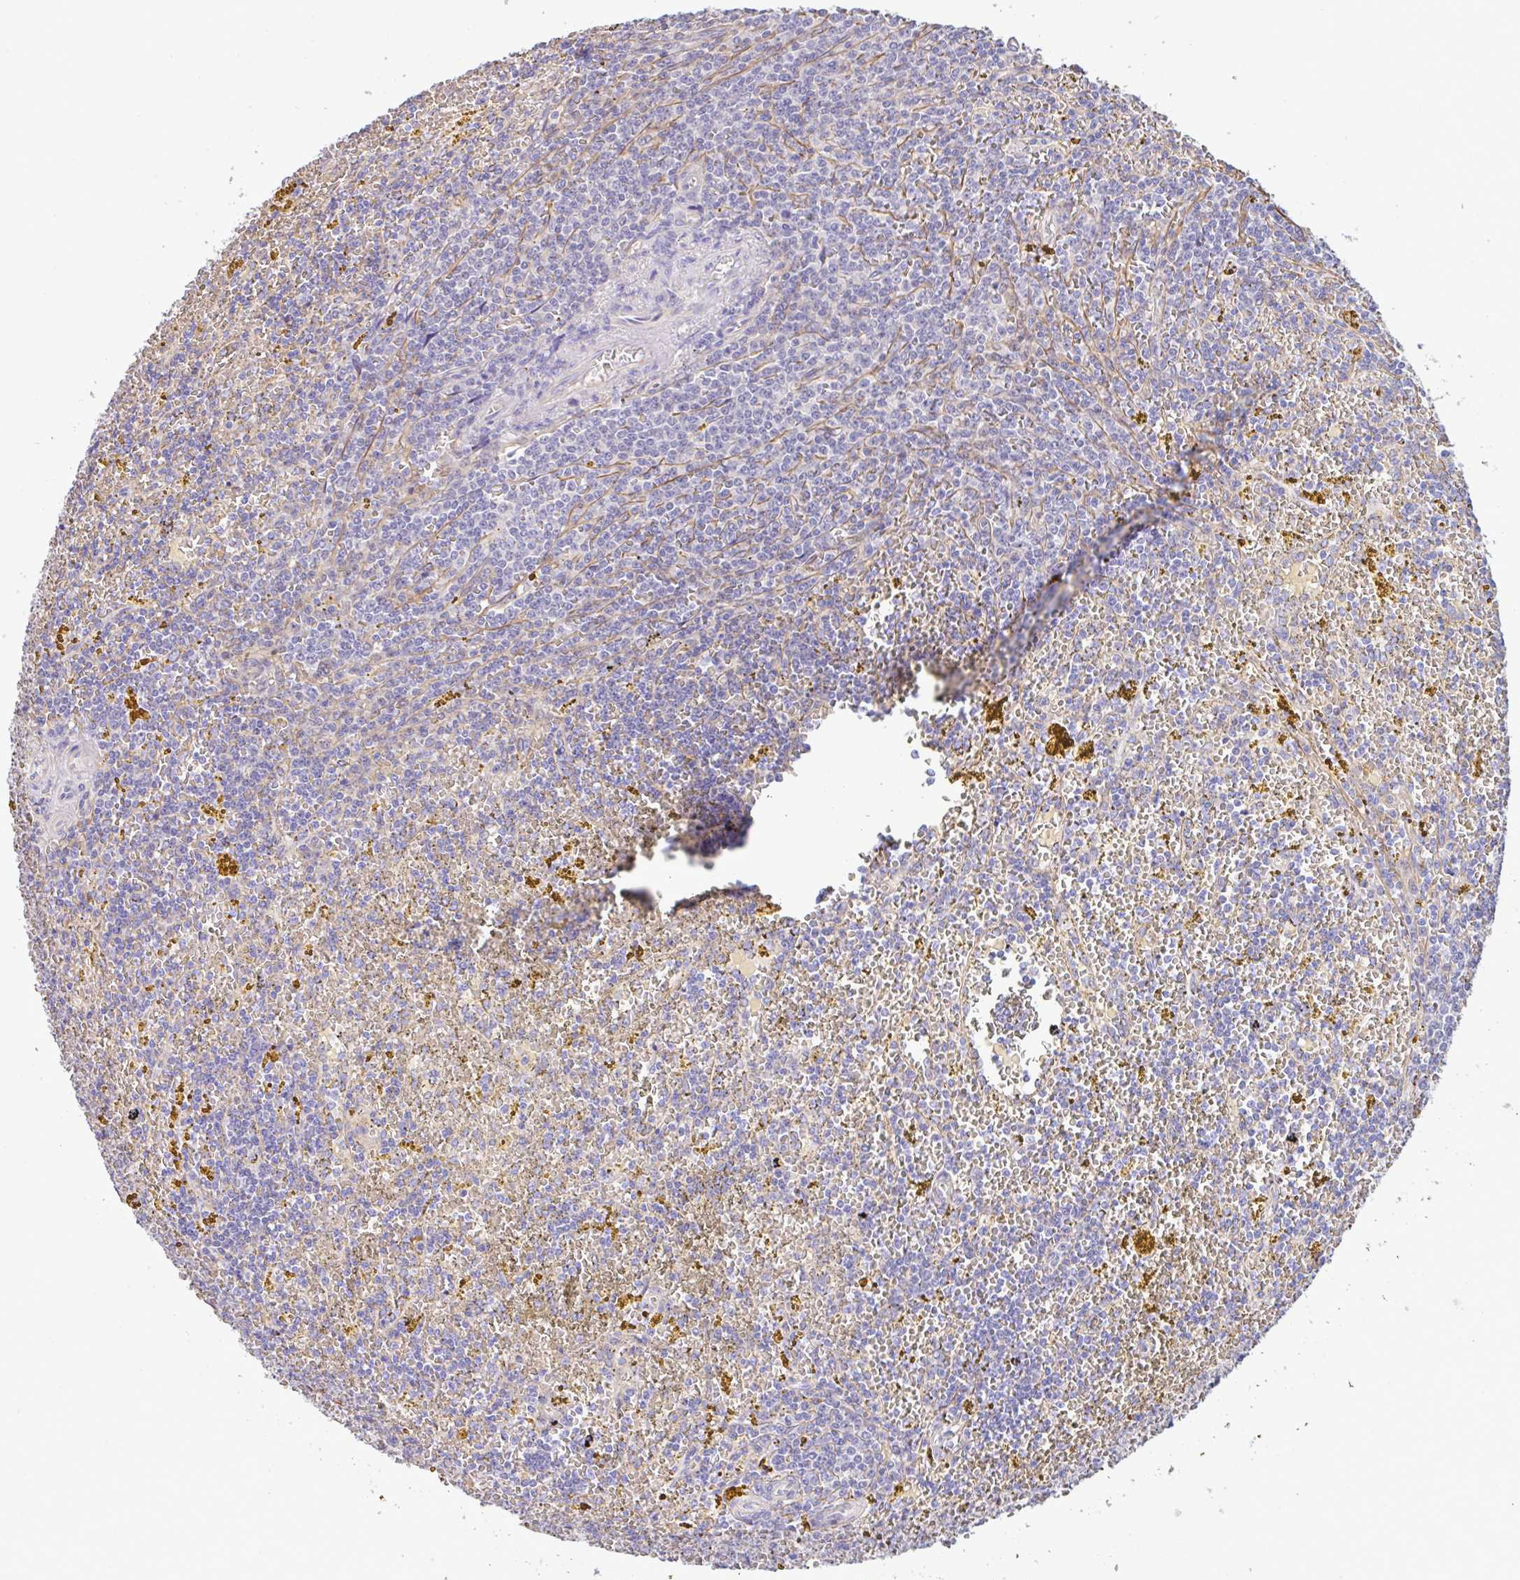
{"staining": {"intensity": "negative", "quantity": "none", "location": "none"}, "tissue": "lymphoma", "cell_type": "Tumor cells", "image_type": "cancer", "snomed": [{"axis": "morphology", "description": "Malignant lymphoma, non-Hodgkin's type, Low grade"}, {"axis": "topography", "description": "Spleen"}, {"axis": "topography", "description": "Lymph node"}], "caption": "Human lymphoma stained for a protein using immunohistochemistry (IHC) shows no staining in tumor cells.", "gene": "PLCD4", "patient": {"sex": "female", "age": 66}}